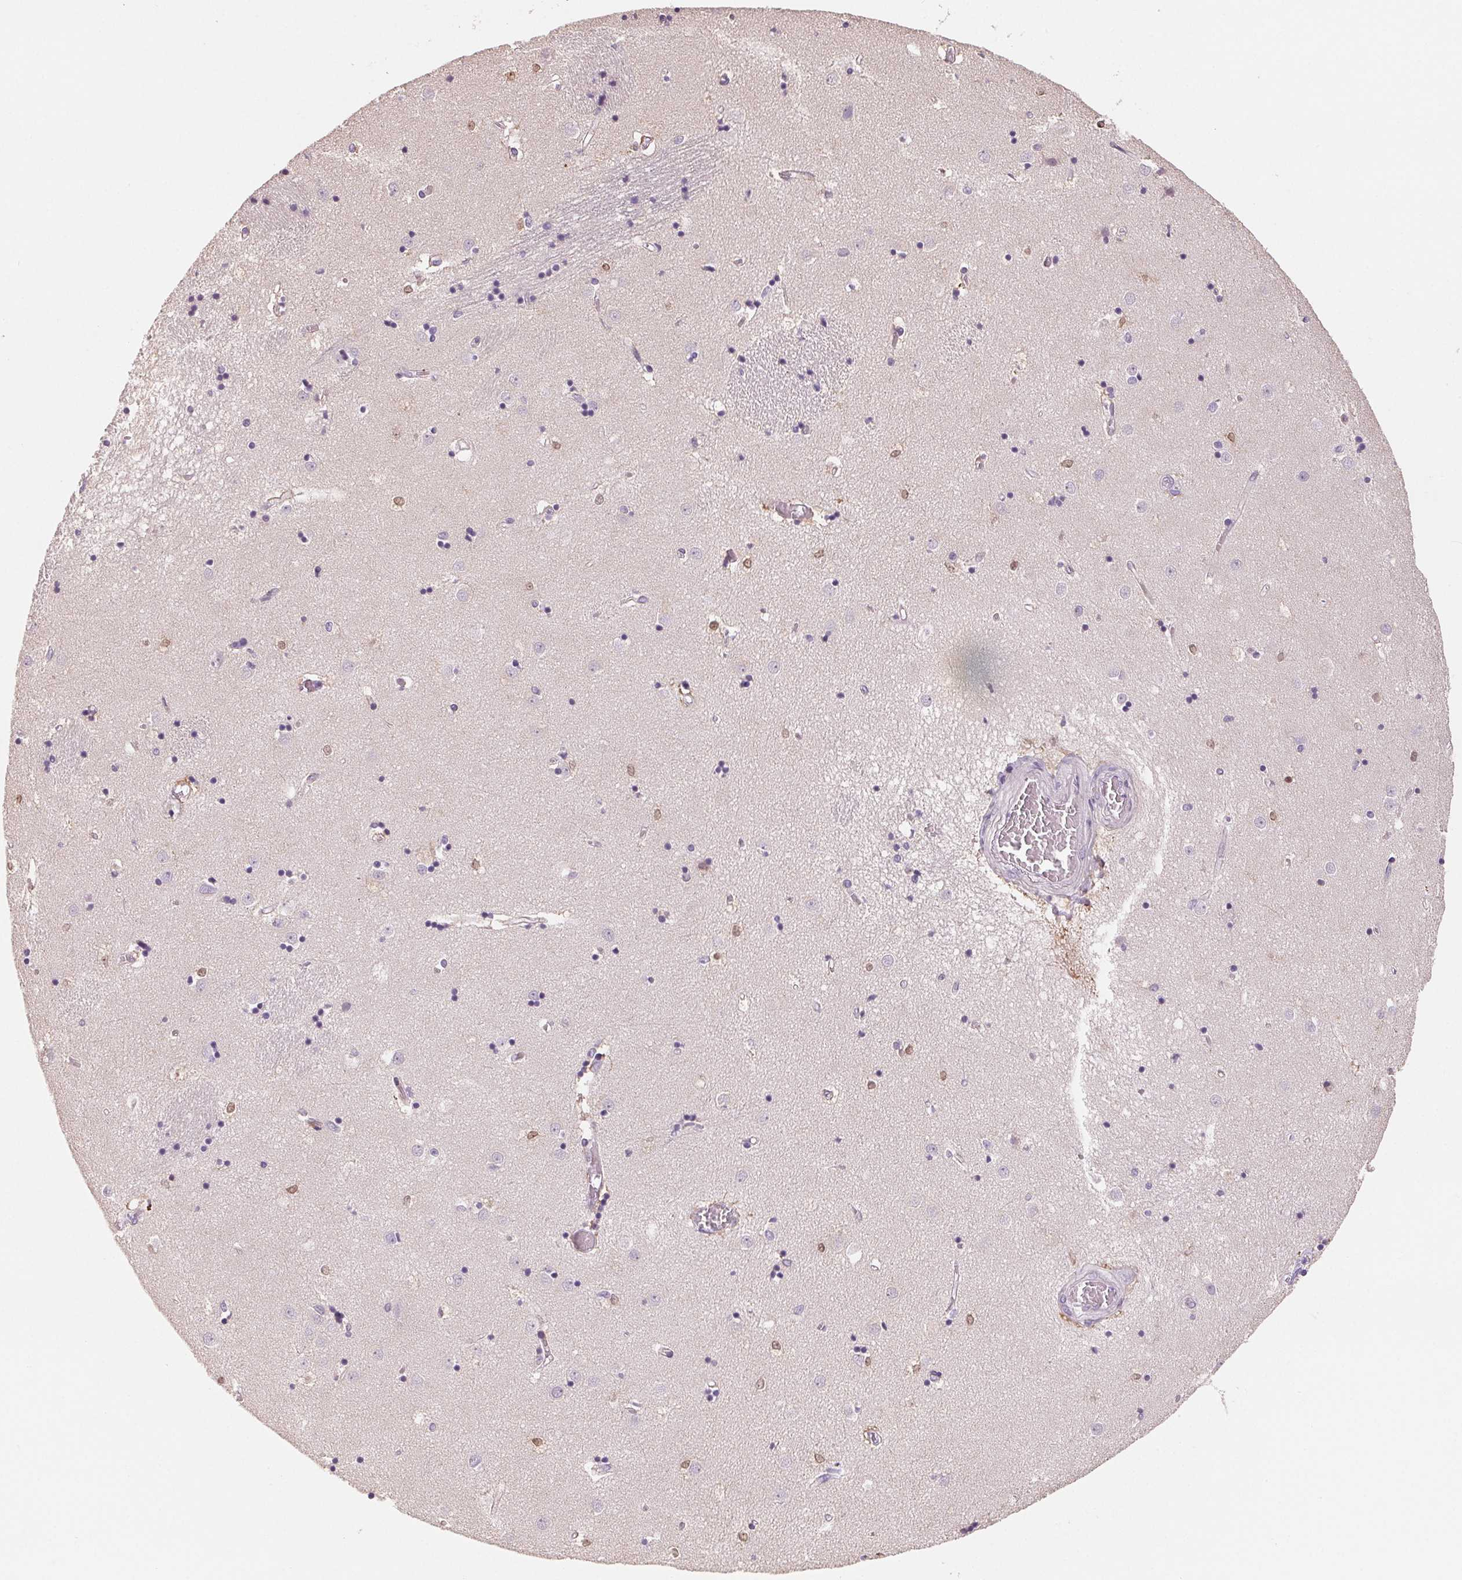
{"staining": {"intensity": "negative", "quantity": "none", "location": "none"}, "tissue": "caudate", "cell_type": "Glial cells", "image_type": "normal", "snomed": [{"axis": "morphology", "description": "Normal tissue, NOS"}, {"axis": "topography", "description": "Lateral ventricle wall"}], "caption": "Immunohistochemical staining of benign caudate reveals no significant positivity in glial cells. The staining is performed using DAB brown chromogen with nuclei counter-stained in using hematoxylin.", "gene": "VTCN1", "patient": {"sex": "male", "age": 54}}